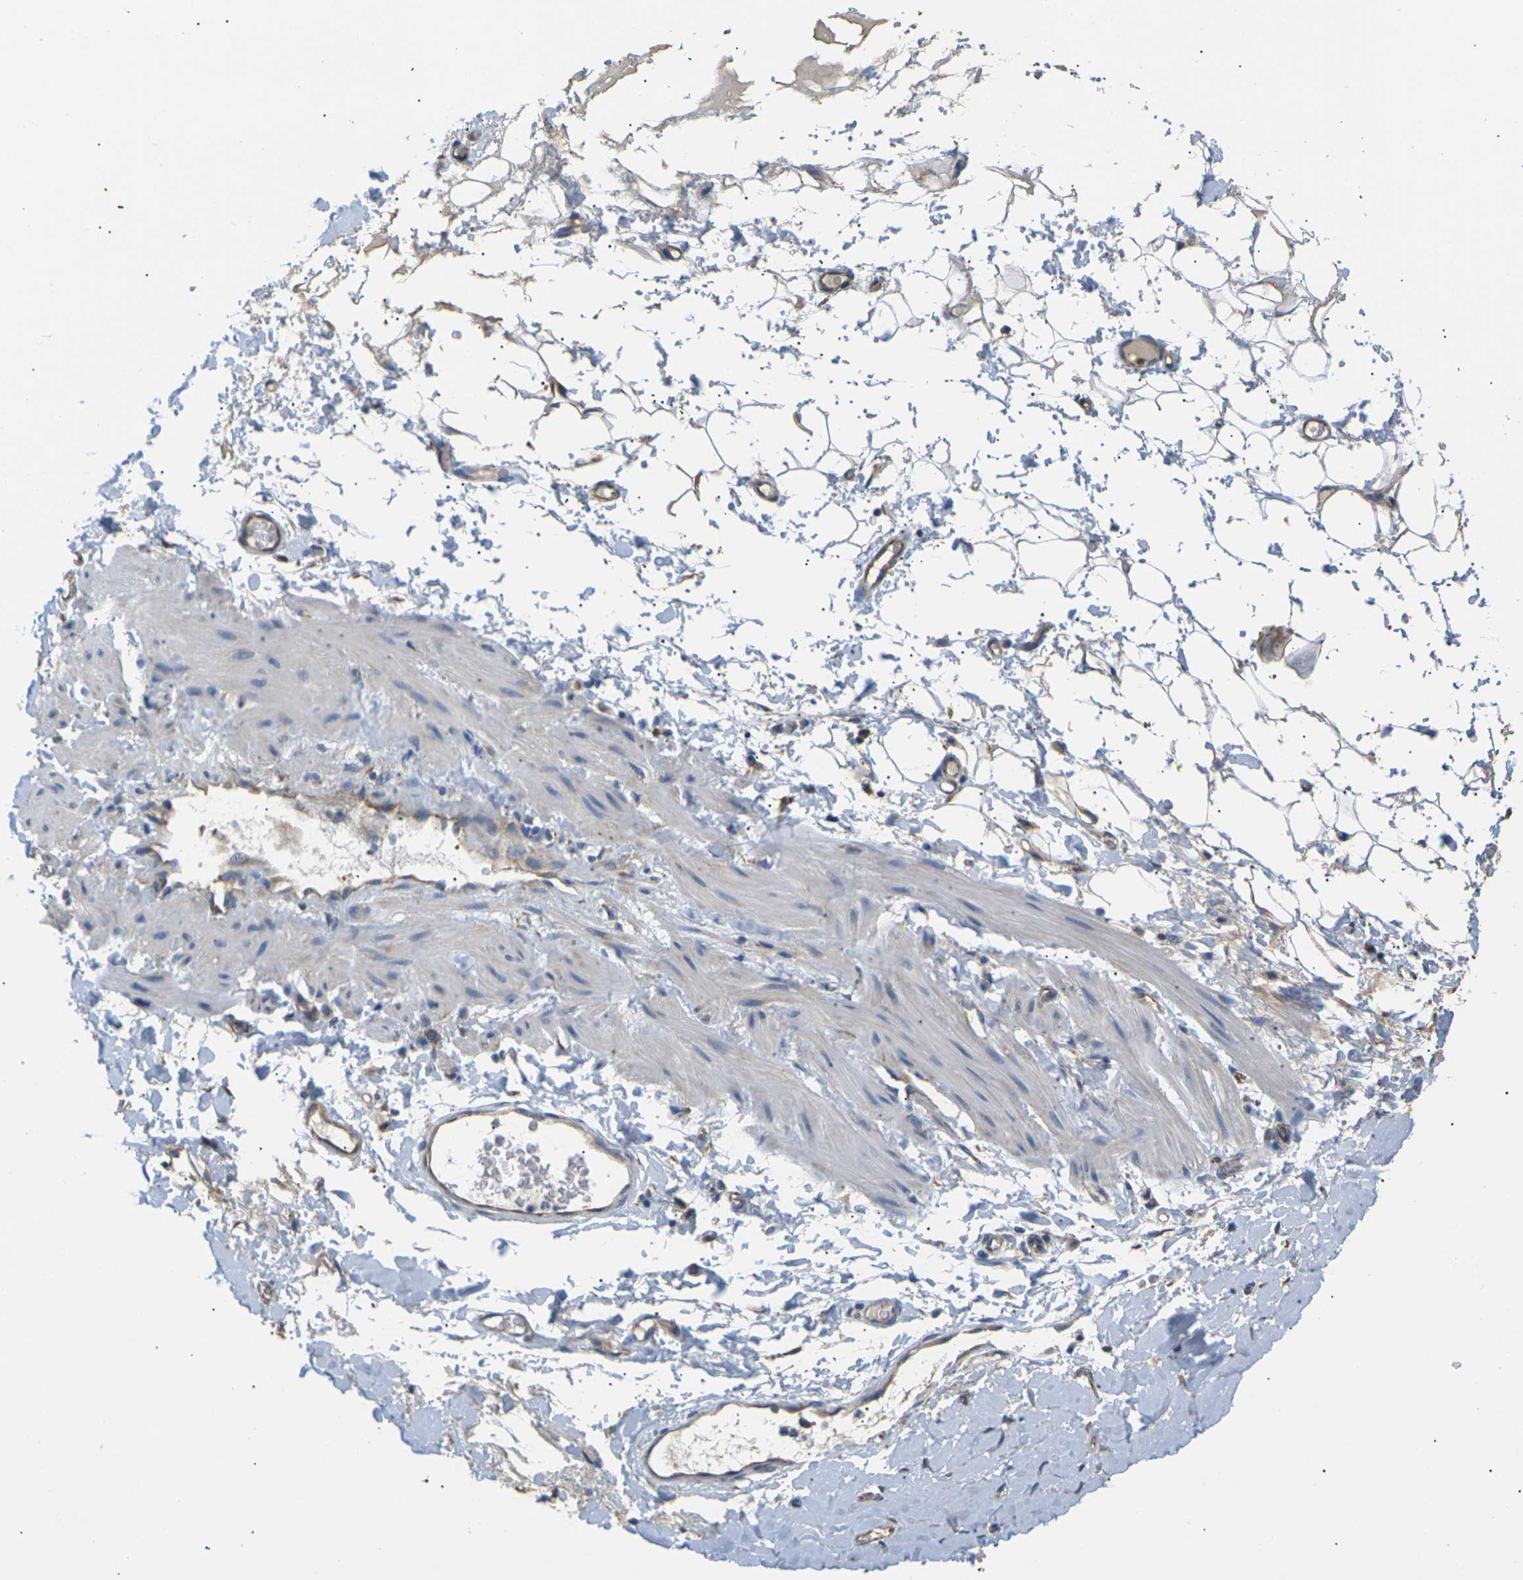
{"staining": {"intensity": "moderate", "quantity": ">75%", "location": "cytoplasmic/membranous,nuclear"}, "tissue": "adipose tissue", "cell_type": "Adipocytes", "image_type": "normal", "snomed": [{"axis": "morphology", "description": "Normal tissue, NOS"}, {"axis": "morphology", "description": "Adenocarcinoma, NOS"}, {"axis": "topography", "description": "Esophagus"}], "caption": "The histopathology image reveals immunohistochemical staining of benign adipose tissue. There is moderate cytoplasmic/membranous,nuclear positivity is identified in about >75% of adipocytes. The protein is stained brown, and the nuclei are stained in blue (DAB (3,3'-diaminobenzidine) IHC with brightfield microscopy, high magnification).", "gene": "KLHDC8B", "patient": {"sex": "male", "age": 62}}